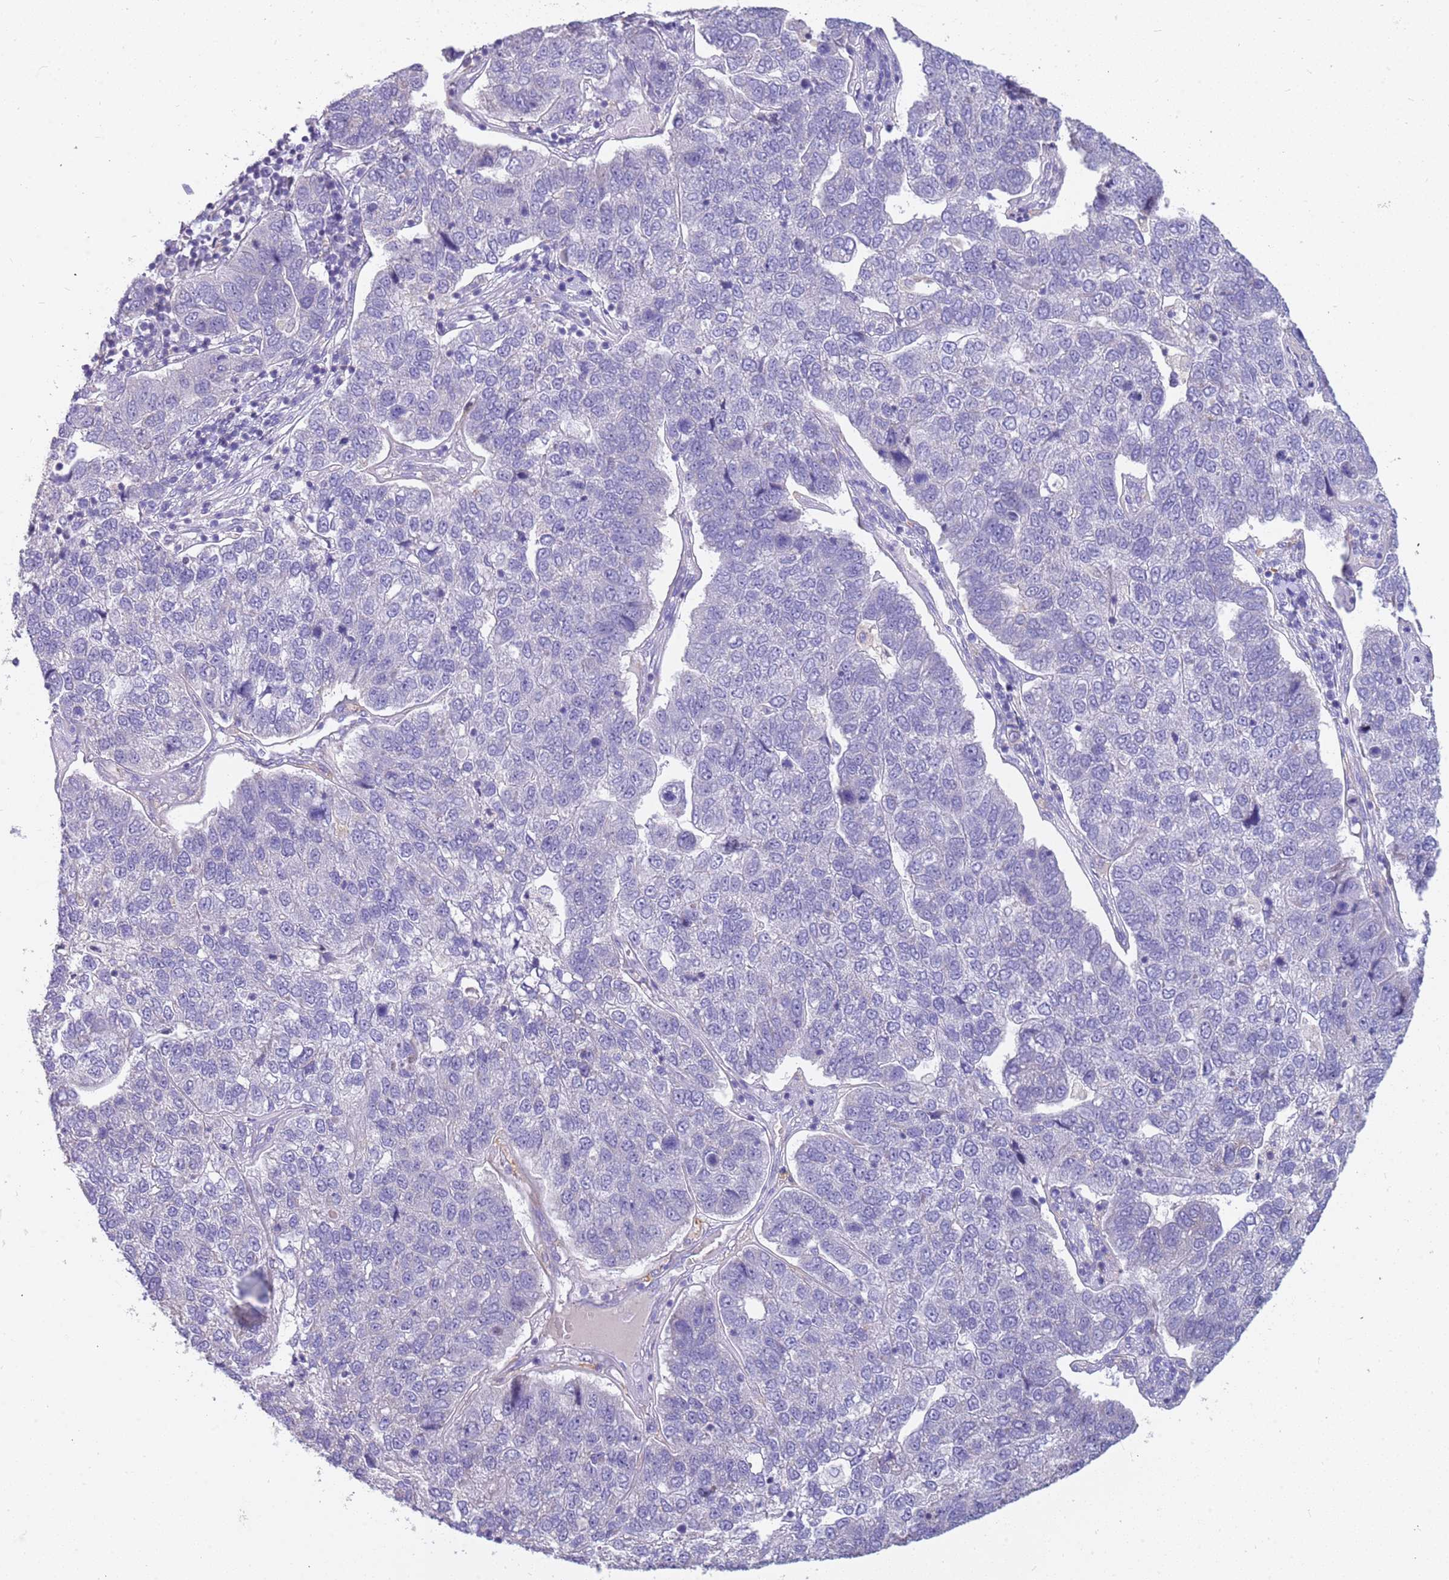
{"staining": {"intensity": "negative", "quantity": "none", "location": "none"}, "tissue": "pancreatic cancer", "cell_type": "Tumor cells", "image_type": "cancer", "snomed": [{"axis": "morphology", "description": "Adenocarcinoma, NOS"}, {"axis": "topography", "description": "Pancreas"}], "caption": "The image demonstrates no significant expression in tumor cells of pancreatic adenocarcinoma.", "gene": "RHCG", "patient": {"sex": "female", "age": 61}}